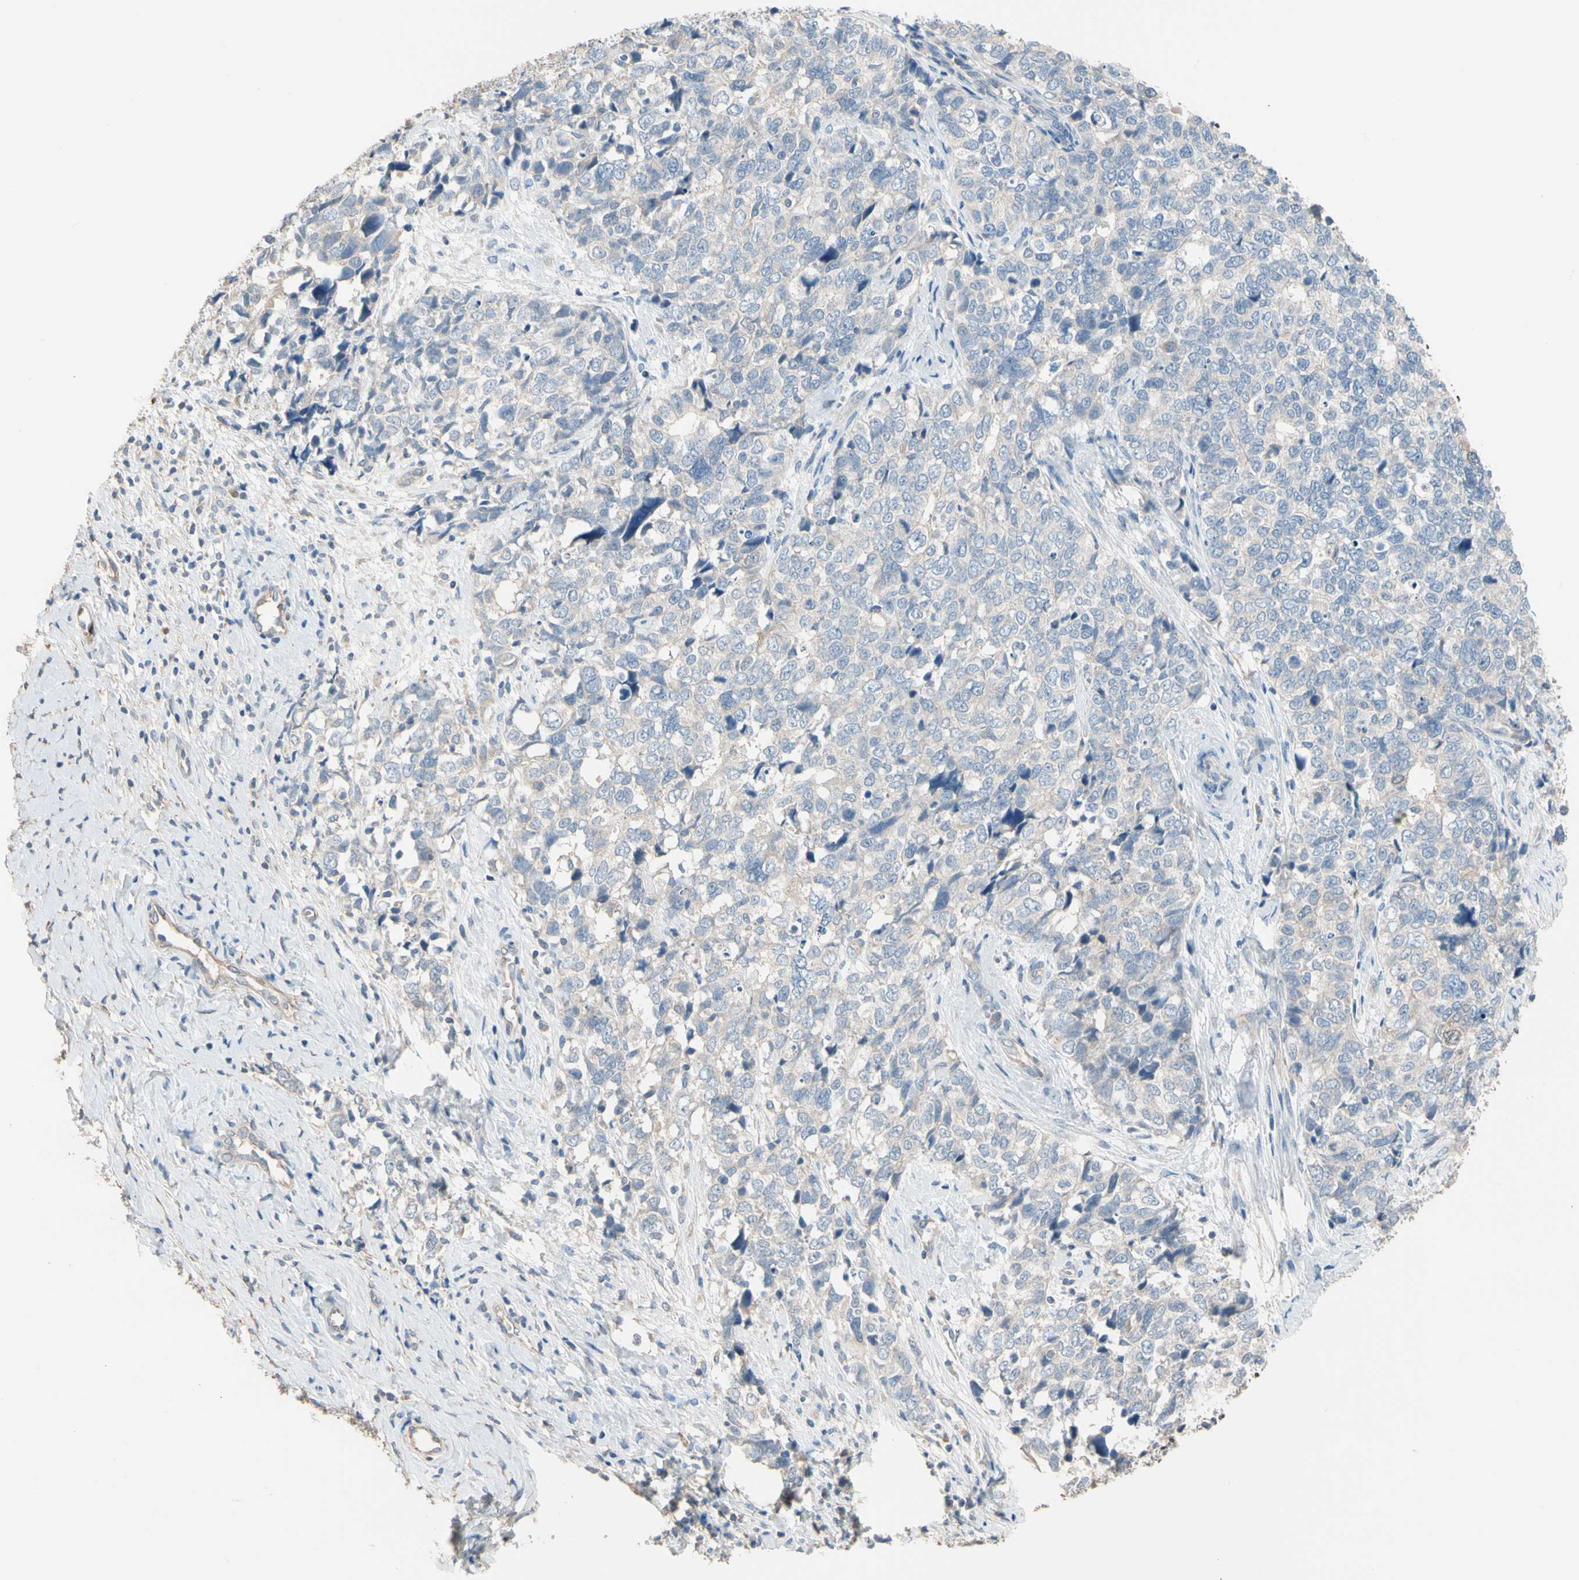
{"staining": {"intensity": "negative", "quantity": "none", "location": "none"}, "tissue": "cervical cancer", "cell_type": "Tumor cells", "image_type": "cancer", "snomed": [{"axis": "morphology", "description": "Squamous cell carcinoma, NOS"}, {"axis": "topography", "description": "Cervix"}], "caption": "An image of cervical squamous cell carcinoma stained for a protein exhibits no brown staining in tumor cells.", "gene": "BBOX1", "patient": {"sex": "female", "age": 63}}